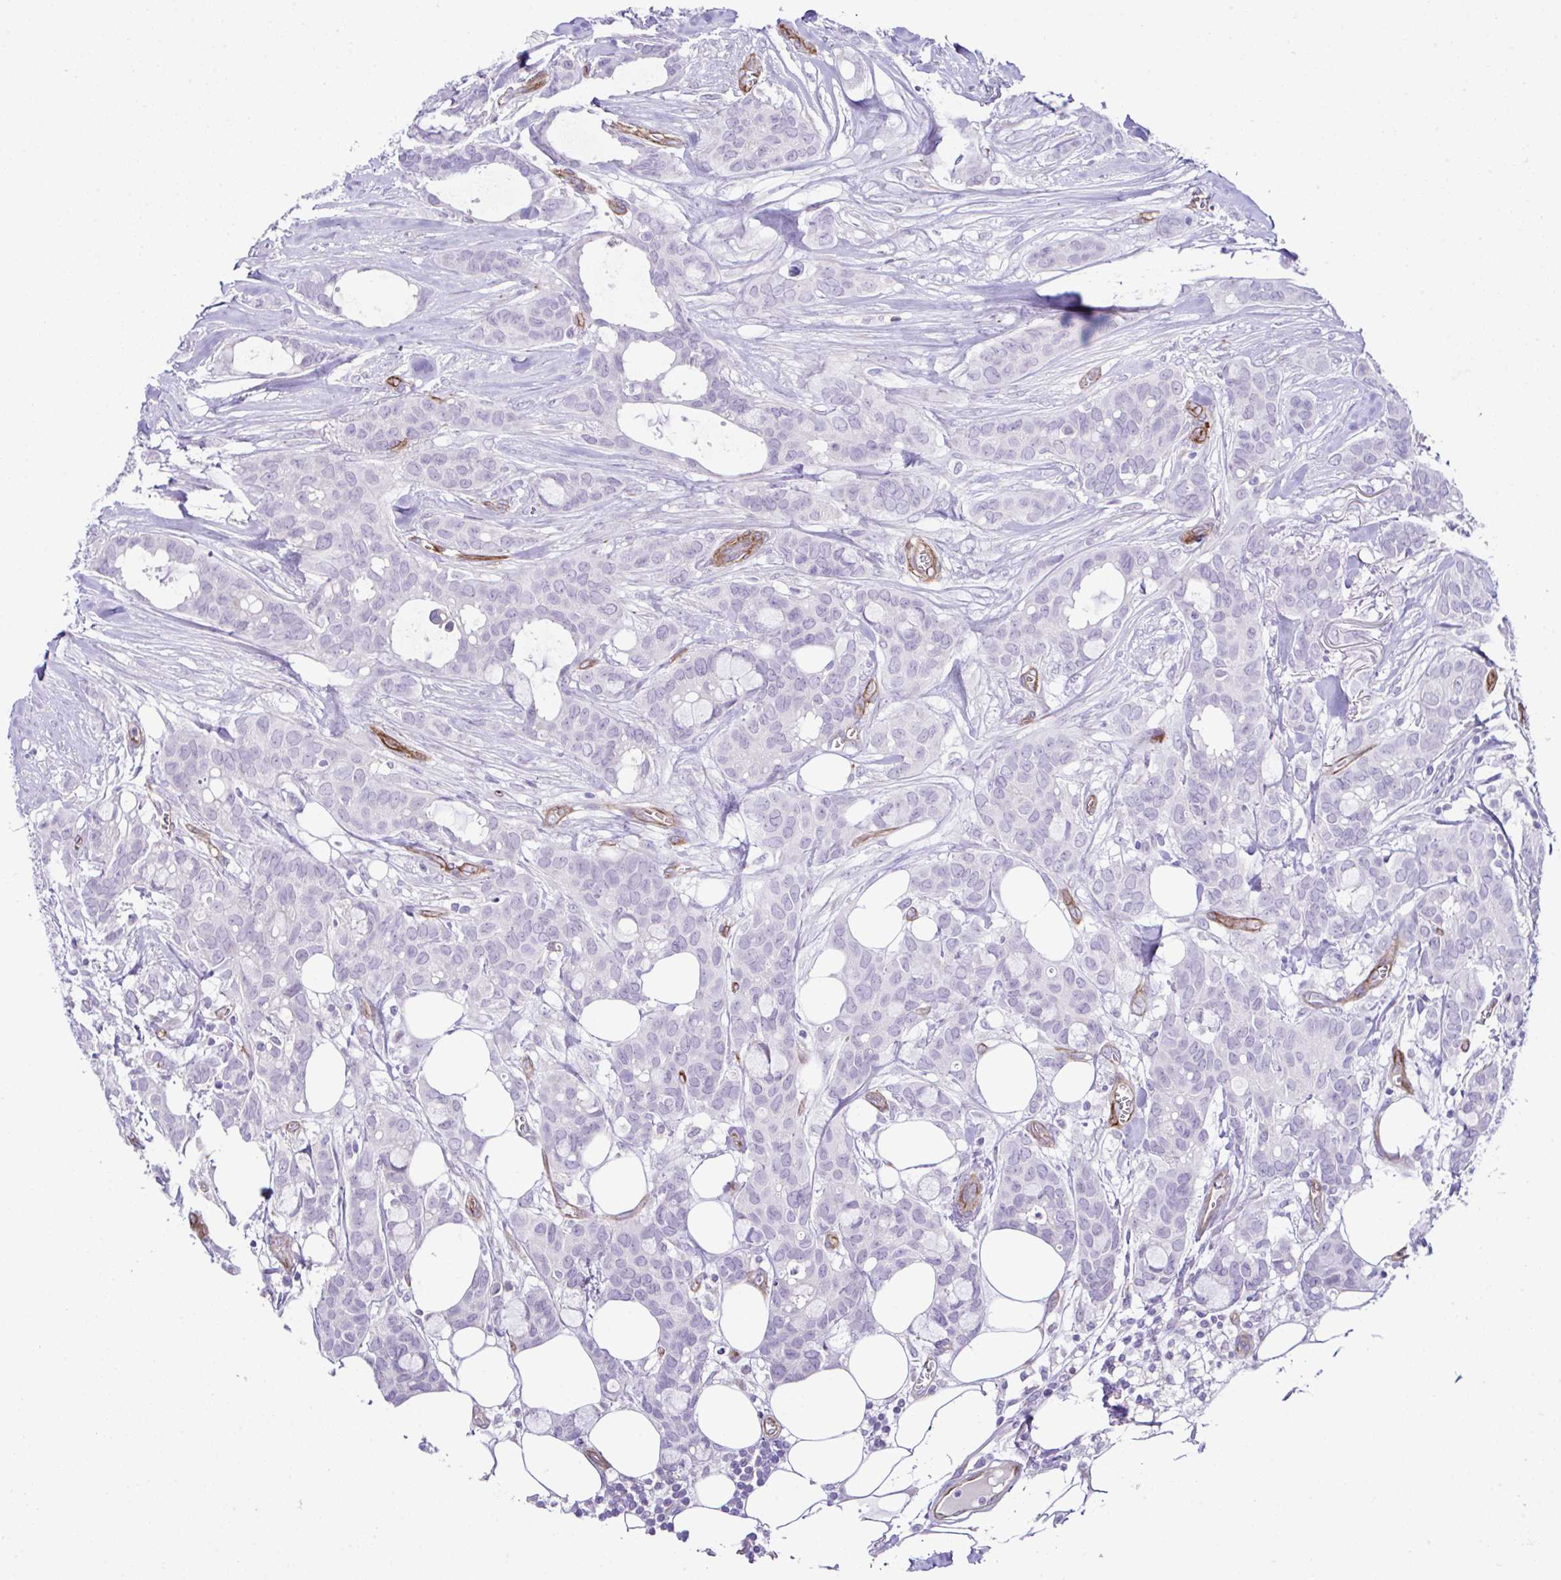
{"staining": {"intensity": "negative", "quantity": "none", "location": "none"}, "tissue": "breast cancer", "cell_type": "Tumor cells", "image_type": "cancer", "snomed": [{"axis": "morphology", "description": "Duct carcinoma"}, {"axis": "topography", "description": "Breast"}], "caption": "An image of breast cancer stained for a protein shows no brown staining in tumor cells. (Brightfield microscopy of DAB immunohistochemistry at high magnification).", "gene": "FBXO34", "patient": {"sex": "female", "age": 84}}